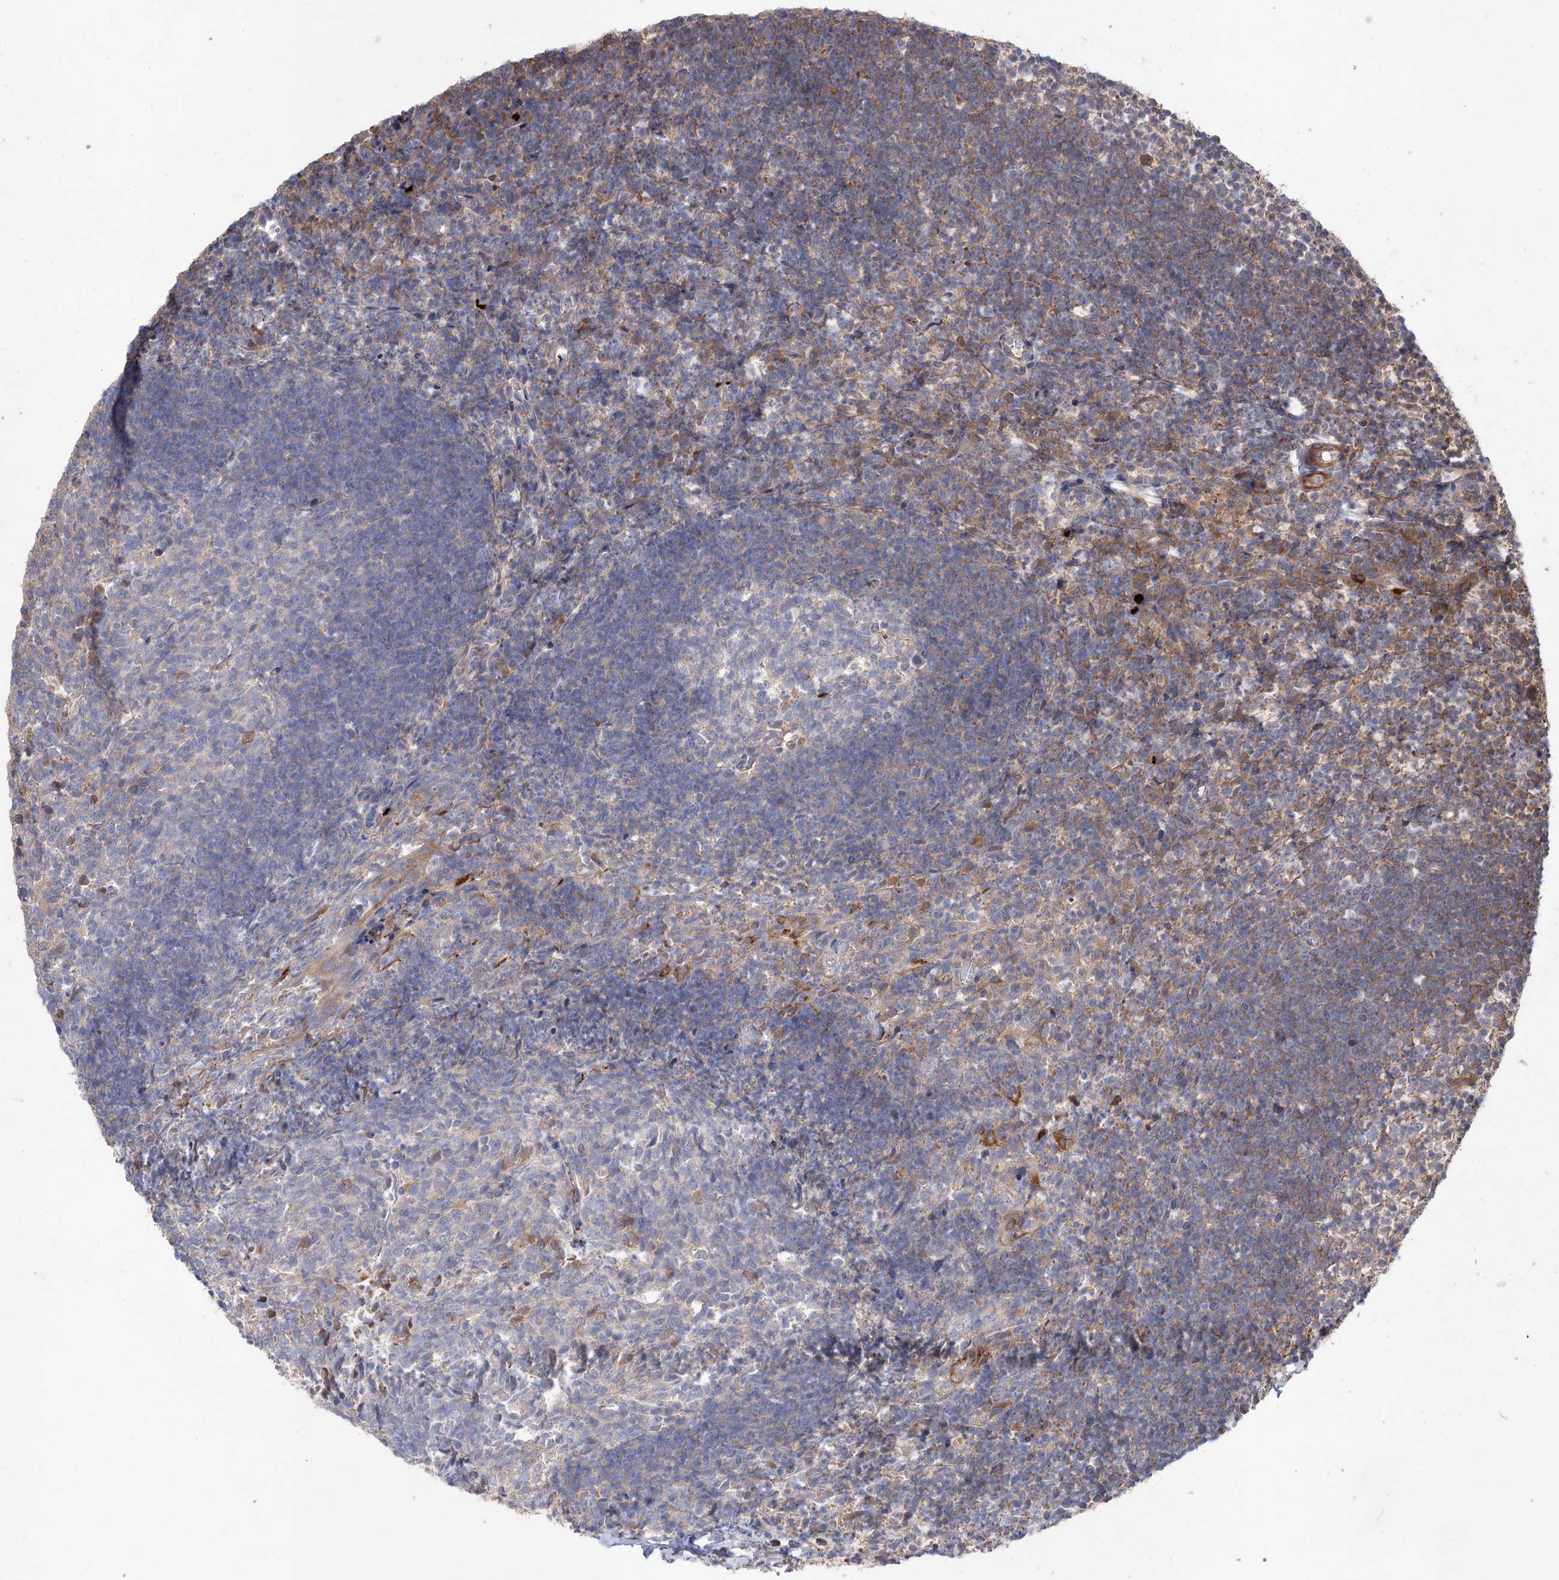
{"staining": {"intensity": "moderate", "quantity": "<25%", "location": "cytoplasmic/membranous"}, "tissue": "tonsil", "cell_type": "Germinal center cells", "image_type": "normal", "snomed": [{"axis": "morphology", "description": "Normal tissue, NOS"}, {"axis": "topography", "description": "Tonsil"}], "caption": "IHC of unremarkable tonsil displays low levels of moderate cytoplasmic/membranous expression in approximately <25% of germinal center cells.", "gene": "FBXW8", "patient": {"sex": "female", "age": 10}}